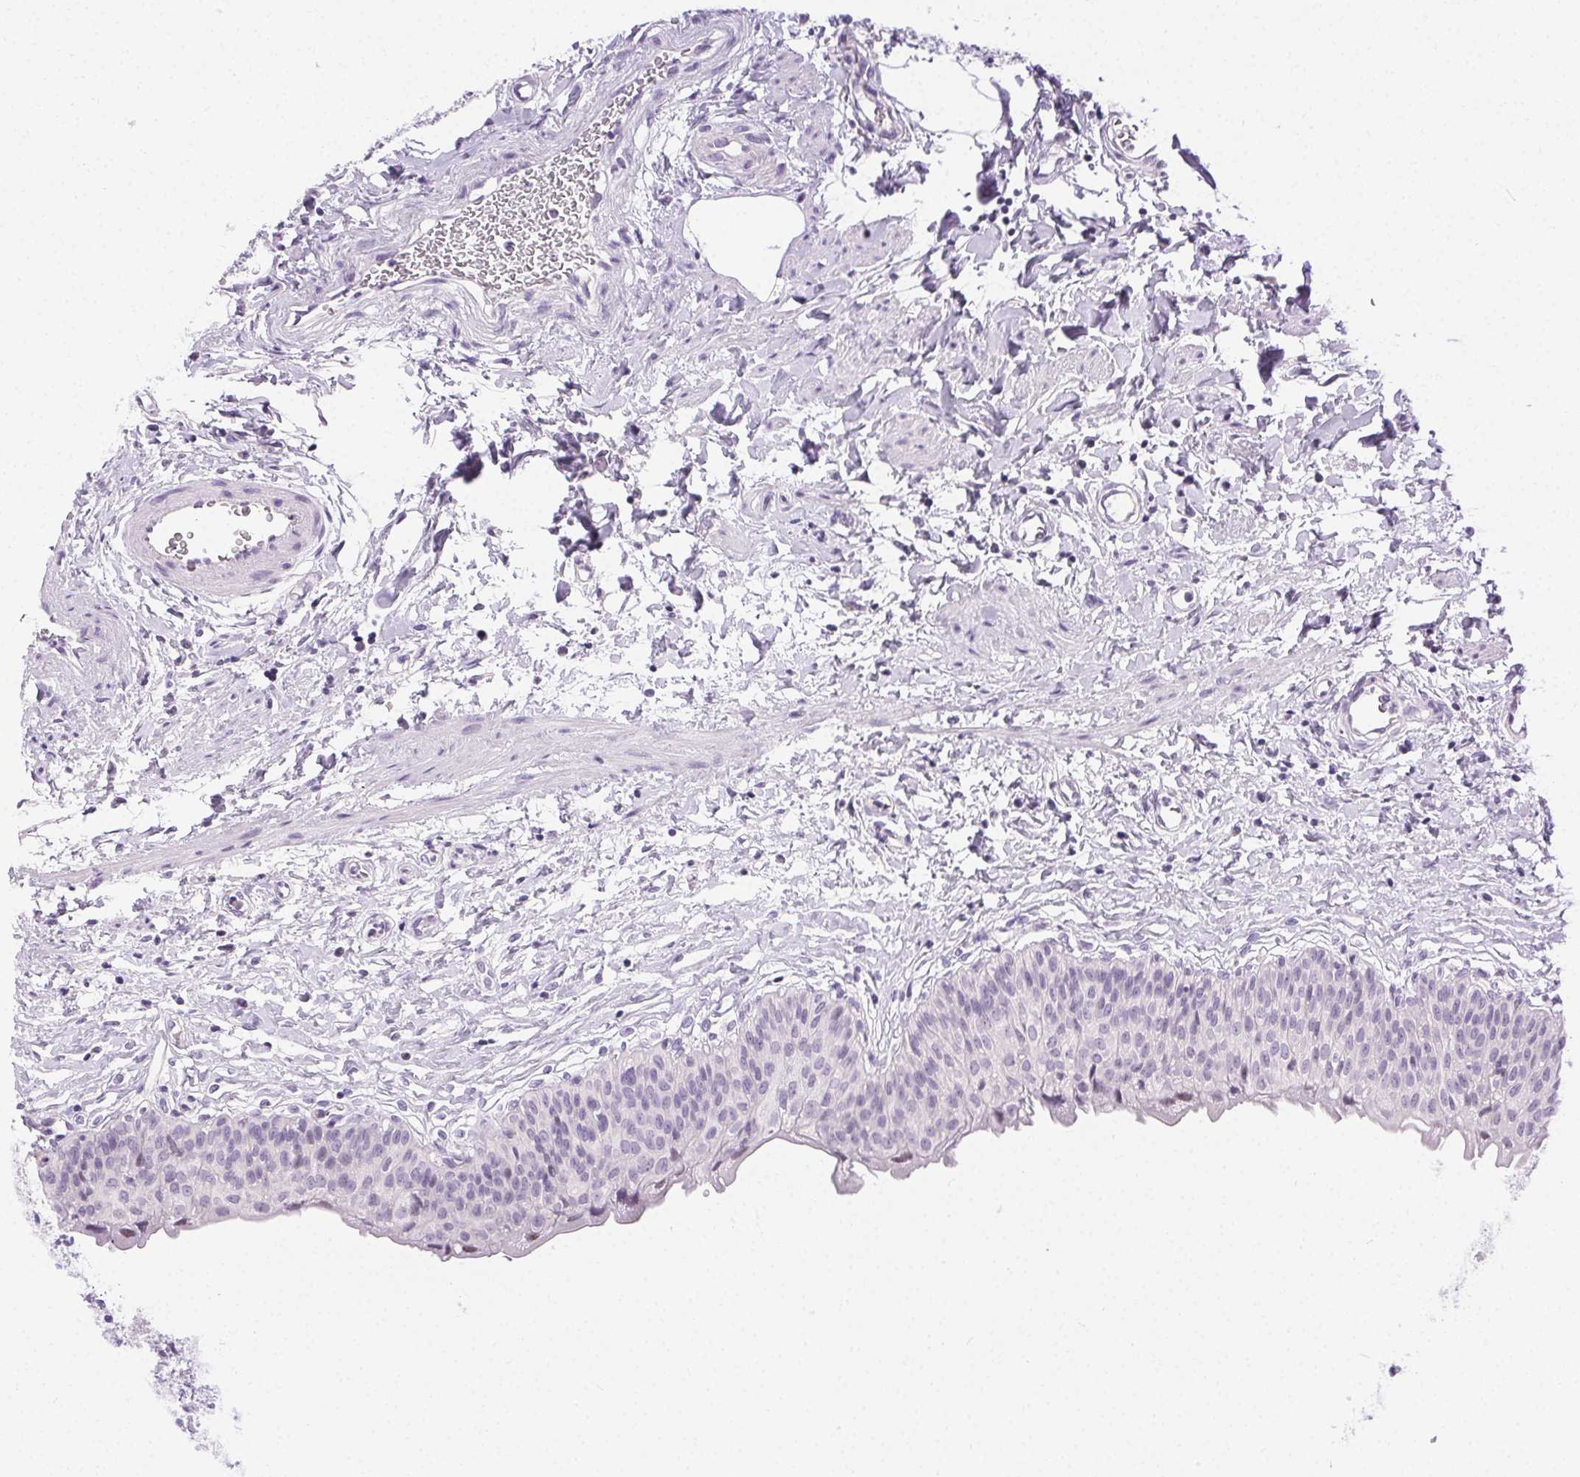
{"staining": {"intensity": "negative", "quantity": "none", "location": "none"}, "tissue": "urinary bladder", "cell_type": "Urothelial cells", "image_type": "normal", "snomed": [{"axis": "morphology", "description": "Normal tissue, NOS"}, {"axis": "topography", "description": "Urinary bladder"}], "caption": "Human urinary bladder stained for a protein using immunohistochemistry reveals no expression in urothelial cells.", "gene": "C20orf85", "patient": {"sex": "male", "age": 55}}